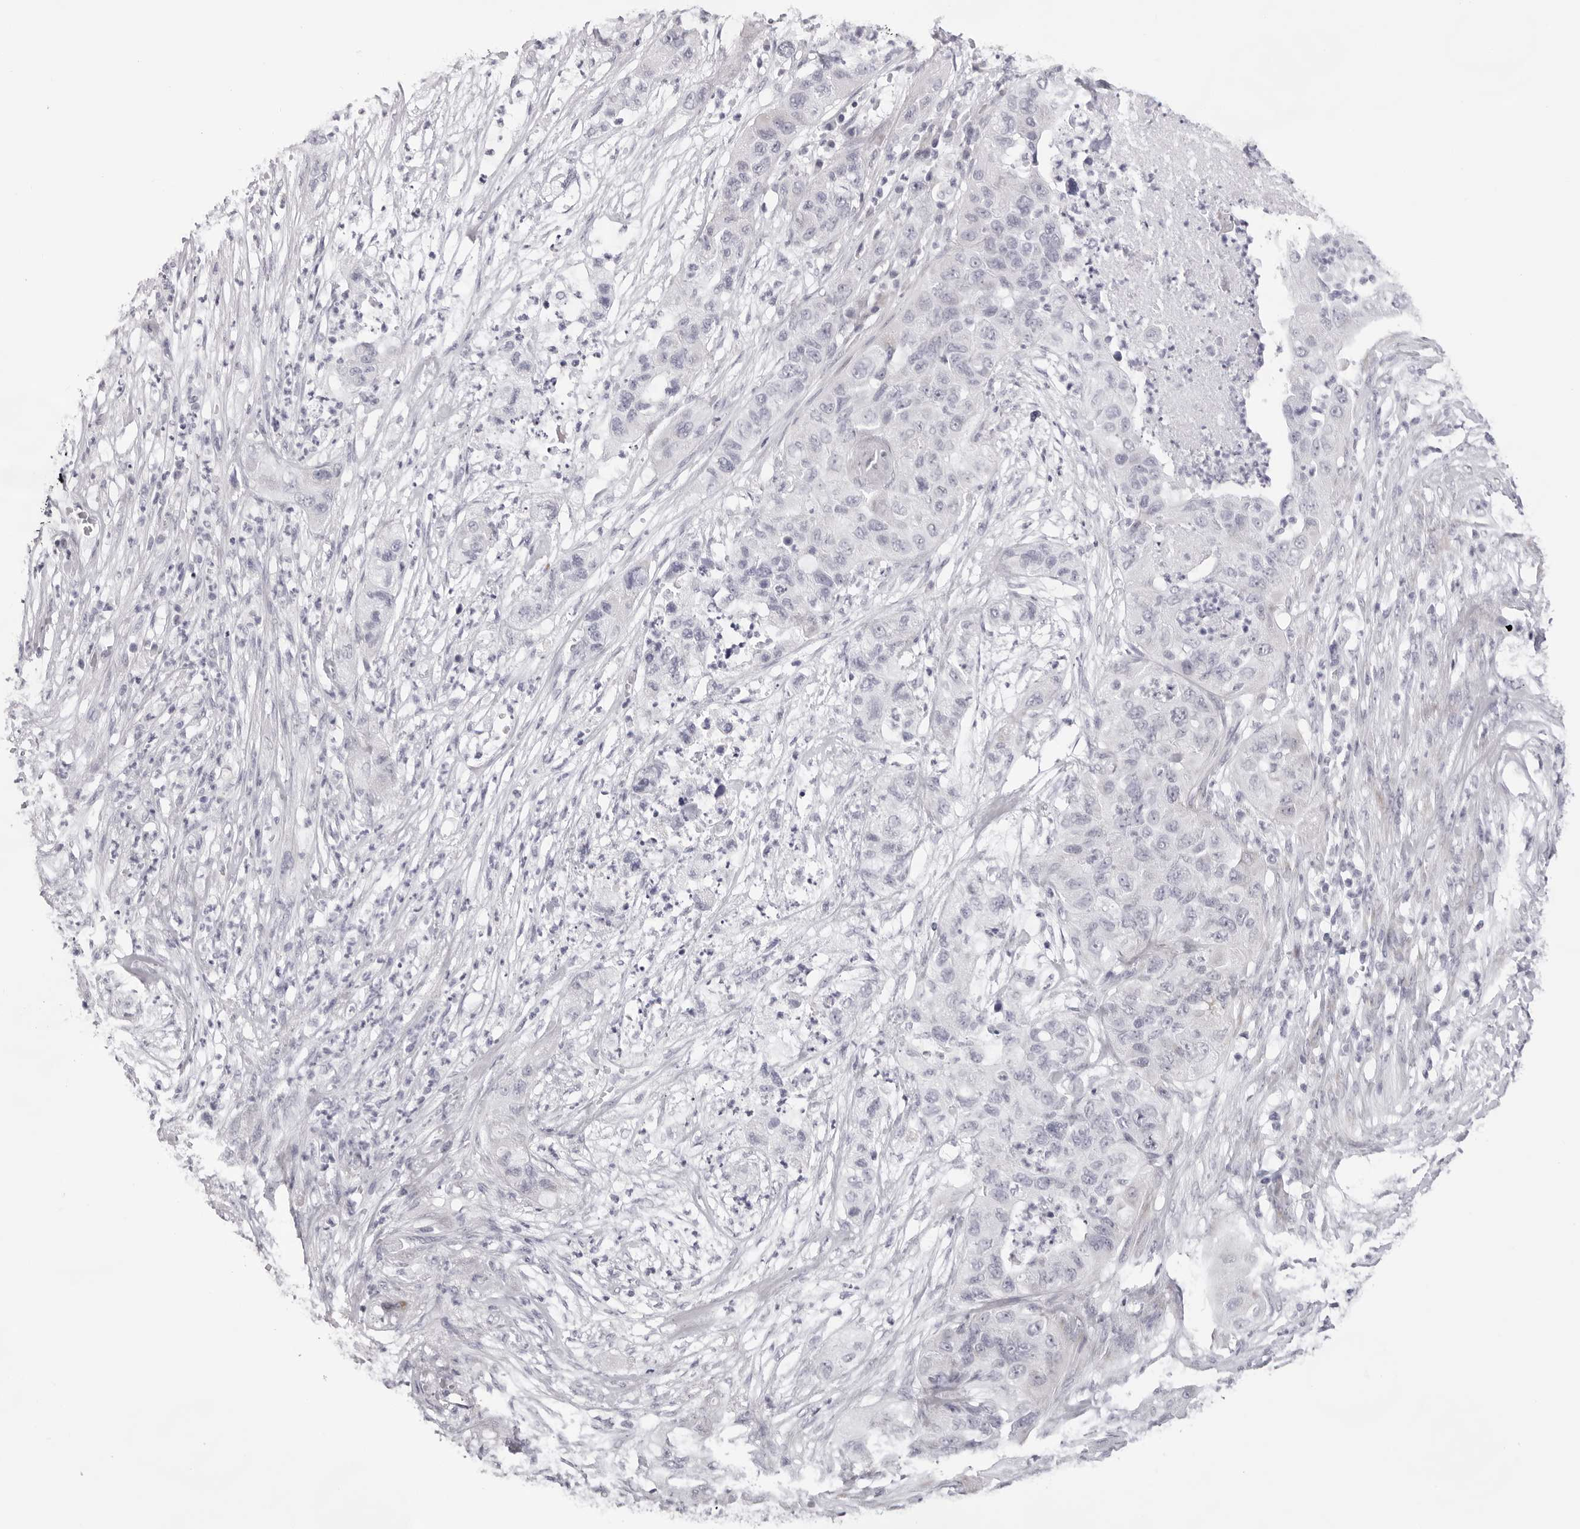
{"staining": {"intensity": "negative", "quantity": "none", "location": "none"}, "tissue": "pancreatic cancer", "cell_type": "Tumor cells", "image_type": "cancer", "snomed": [{"axis": "morphology", "description": "Adenocarcinoma, NOS"}, {"axis": "topography", "description": "Pancreas"}], "caption": "Immunohistochemistry micrograph of neoplastic tissue: adenocarcinoma (pancreatic) stained with DAB (3,3'-diaminobenzidine) shows no significant protein positivity in tumor cells.", "gene": "SMIM2", "patient": {"sex": "female", "age": 78}}